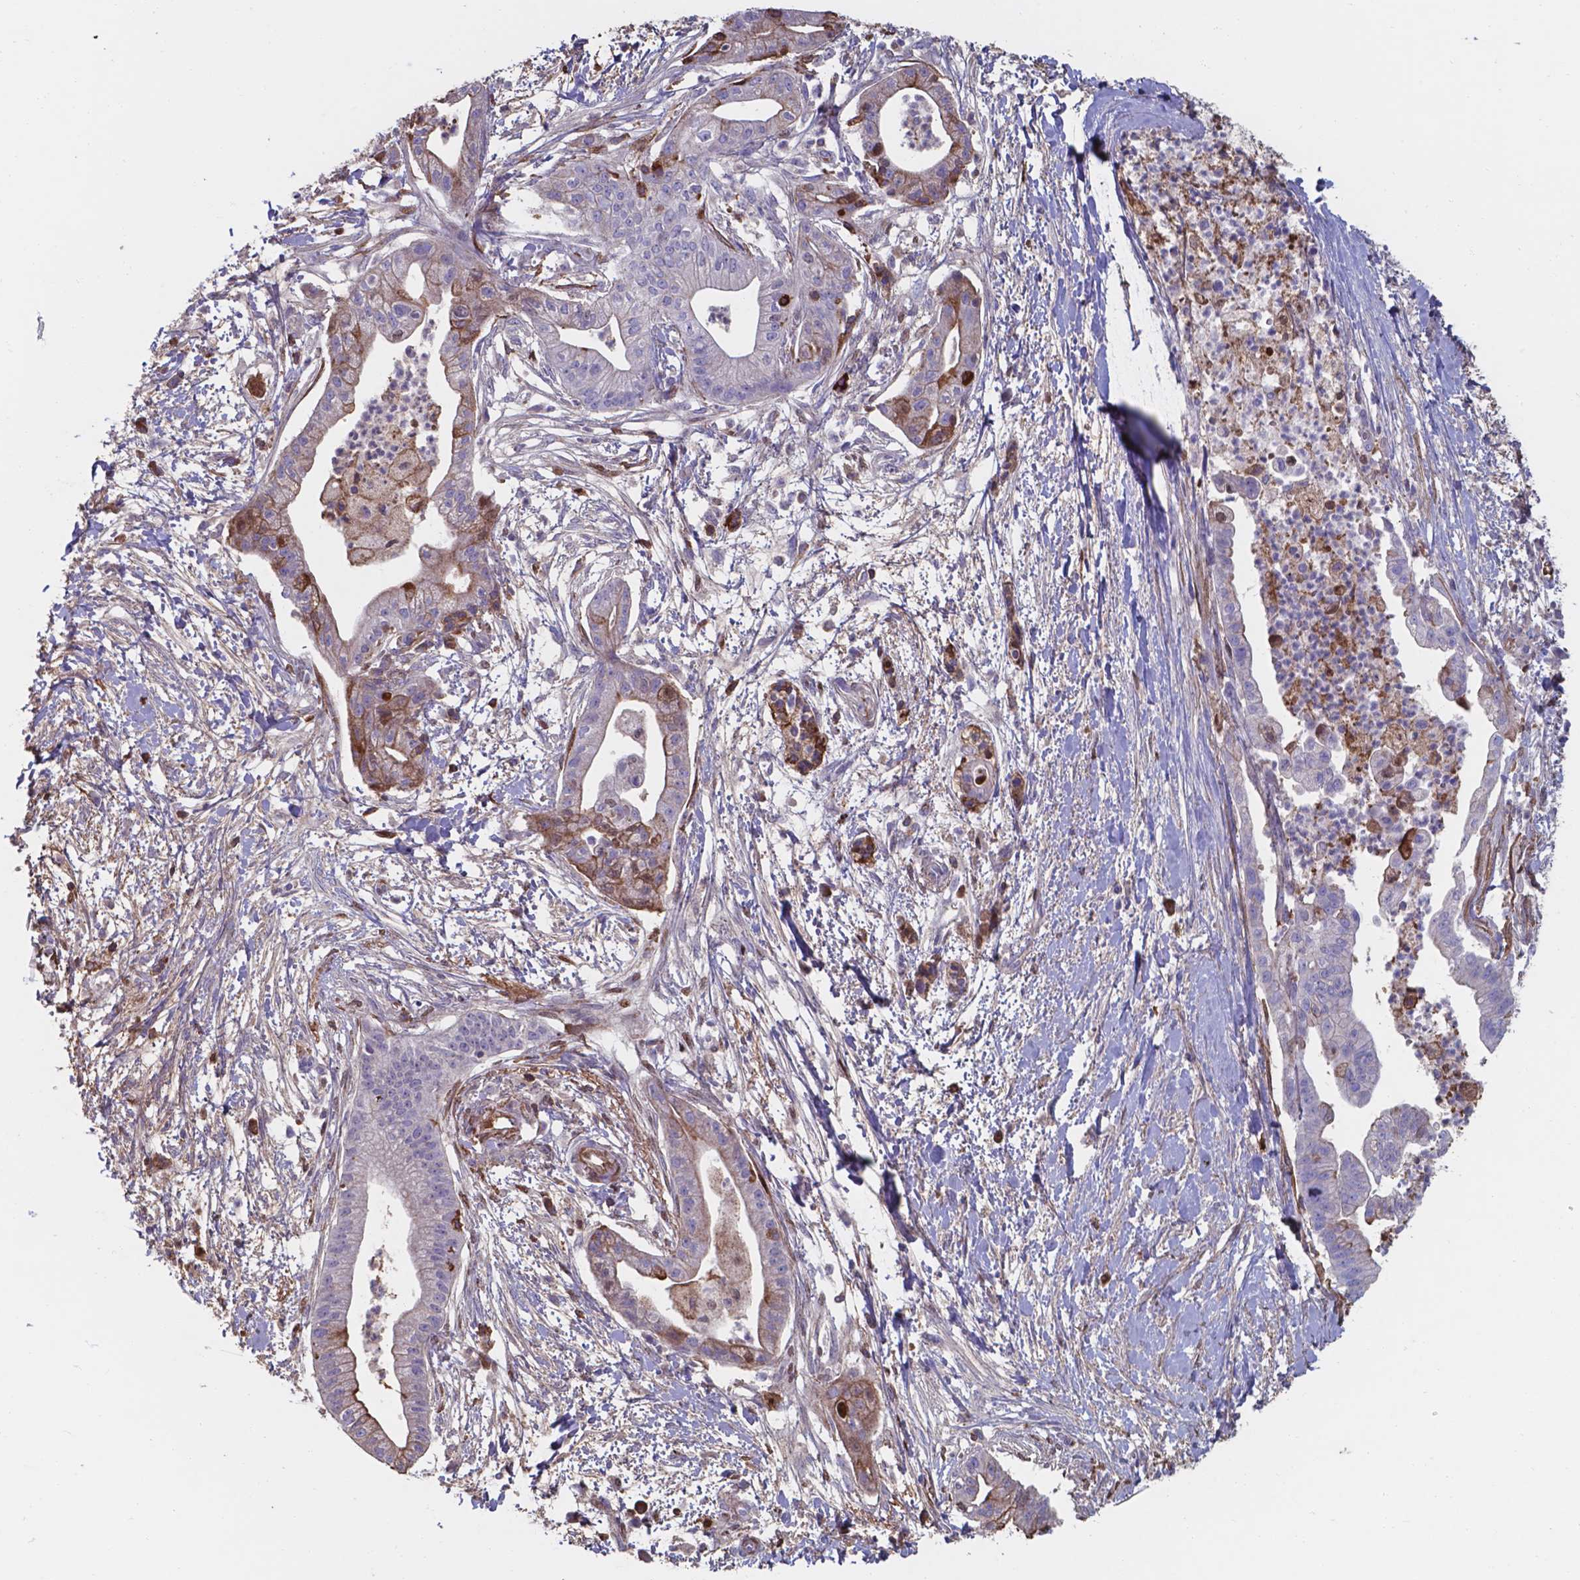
{"staining": {"intensity": "moderate", "quantity": "<25%", "location": "cytoplasmic/membranous"}, "tissue": "pancreatic cancer", "cell_type": "Tumor cells", "image_type": "cancer", "snomed": [{"axis": "morphology", "description": "Normal tissue, NOS"}, {"axis": "morphology", "description": "Adenocarcinoma, NOS"}, {"axis": "topography", "description": "Lymph node"}, {"axis": "topography", "description": "Pancreas"}], "caption": "Moderate cytoplasmic/membranous positivity for a protein is present in about <25% of tumor cells of adenocarcinoma (pancreatic) using immunohistochemistry.", "gene": "SERPINA1", "patient": {"sex": "female", "age": 58}}